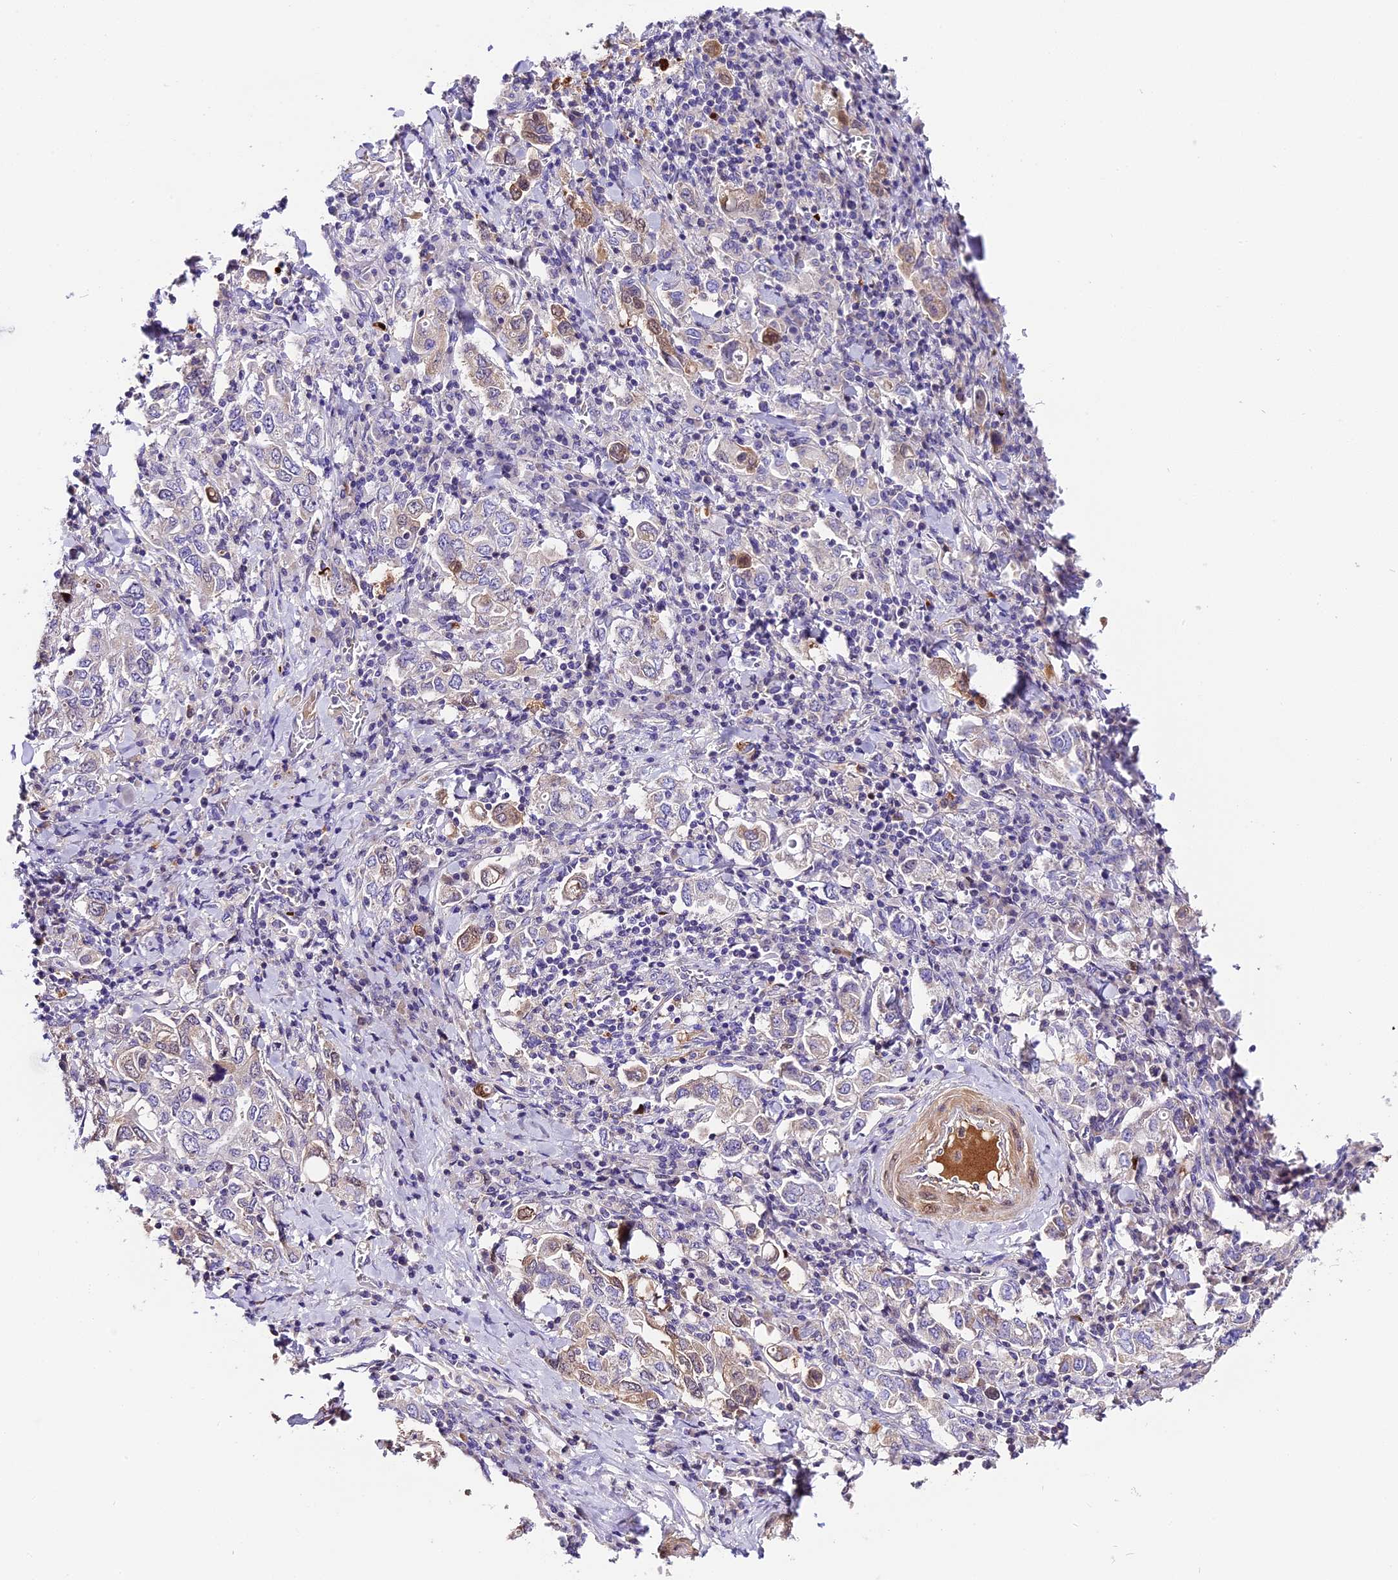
{"staining": {"intensity": "moderate", "quantity": "<25%", "location": "cytoplasmic/membranous,nuclear"}, "tissue": "stomach cancer", "cell_type": "Tumor cells", "image_type": "cancer", "snomed": [{"axis": "morphology", "description": "Adenocarcinoma, NOS"}, {"axis": "topography", "description": "Stomach, upper"}], "caption": "Protein staining of adenocarcinoma (stomach) tissue displays moderate cytoplasmic/membranous and nuclear staining in about <25% of tumor cells.", "gene": "MAP3K7CL", "patient": {"sex": "male", "age": 62}}